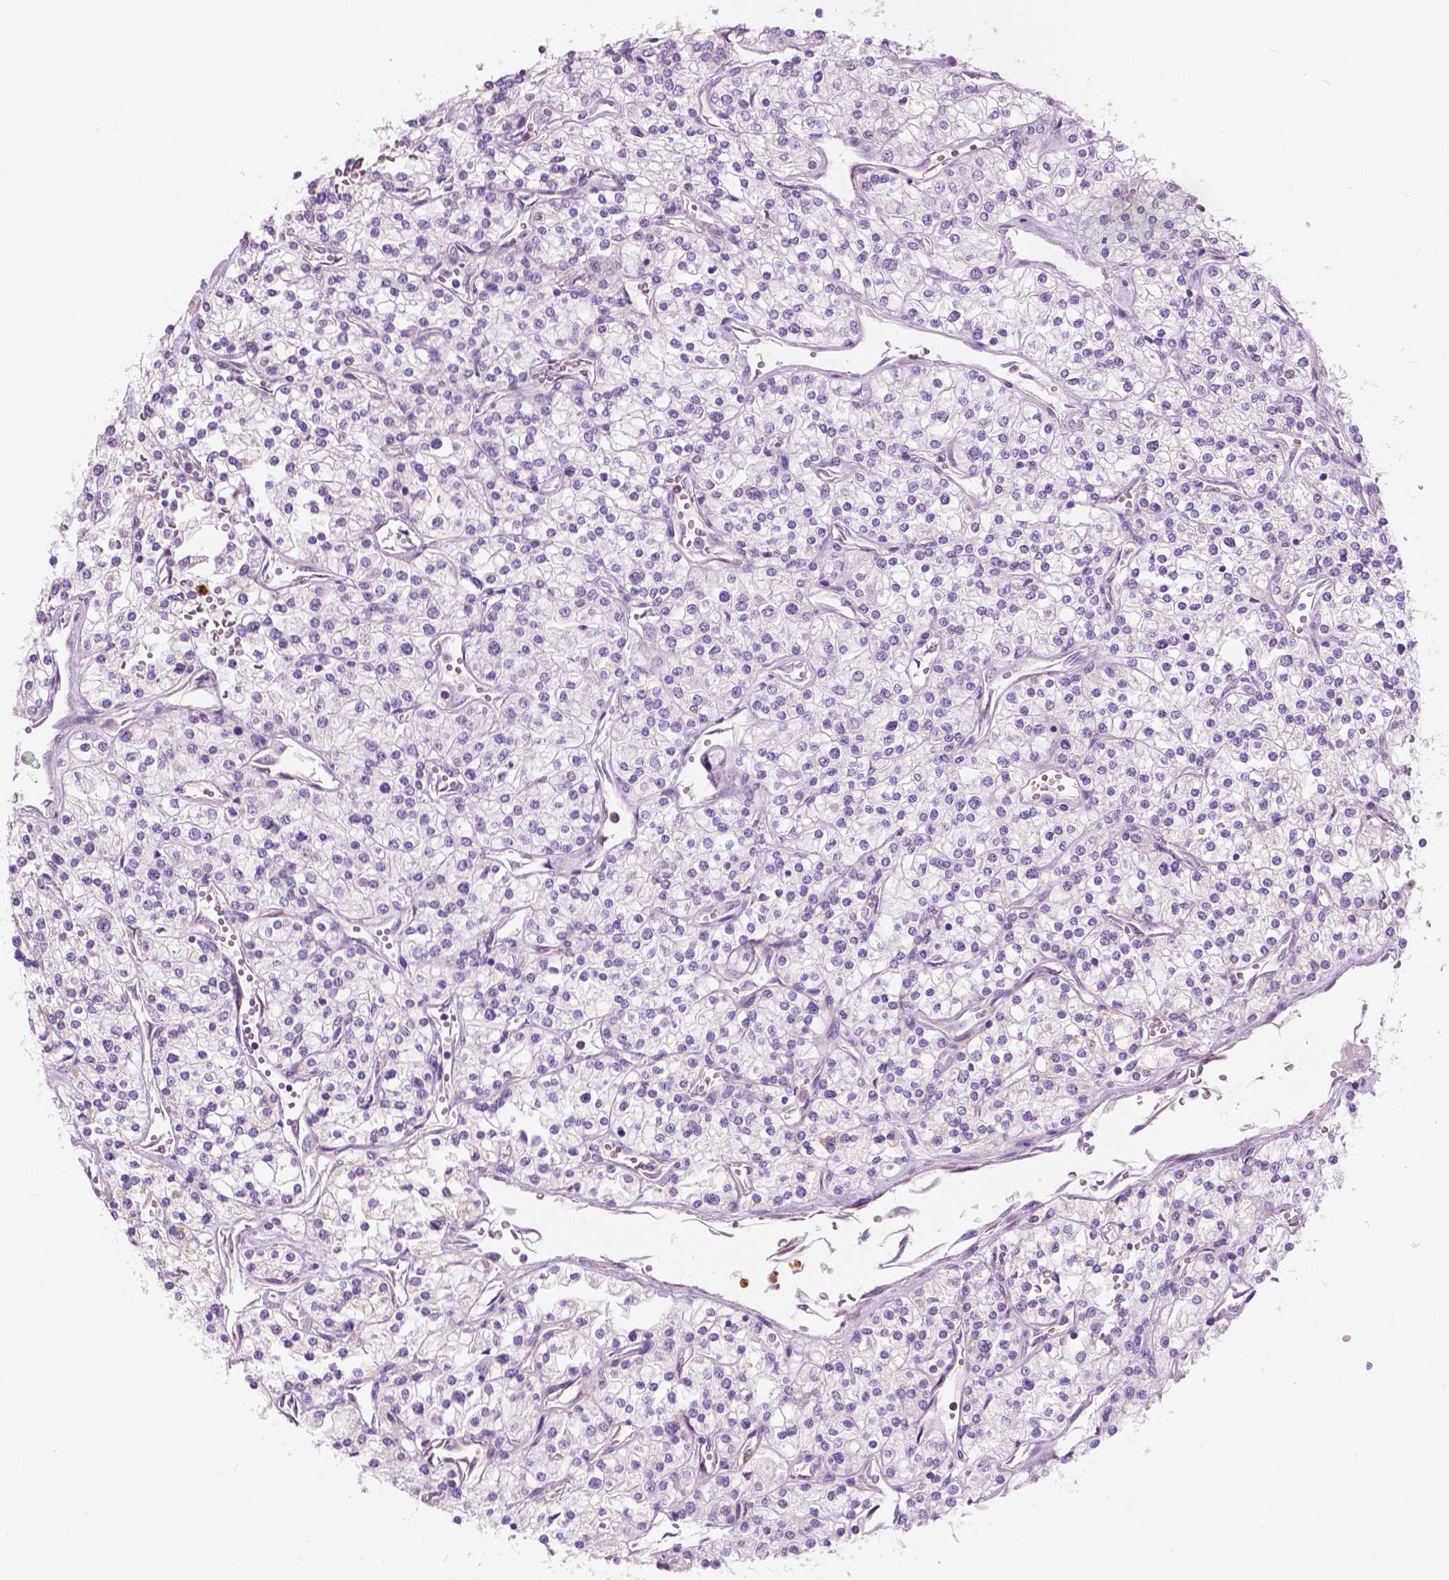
{"staining": {"intensity": "negative", "quantity": "none", "location": "none"}, "tissue": "renal cancer", "cell_type": "Tumor cells", "image_type": "cancer", "snomed": [{"axis": "morphology", "description": "Adenocarcinoma, NOS"}, {"axis": "topography", "description": "Kidney"}], "caption": "Tumor cells show no significant protein positivity in renal cancer.", "gene": "CXCR2", "patient": {"sex": "male", "age": 80}}